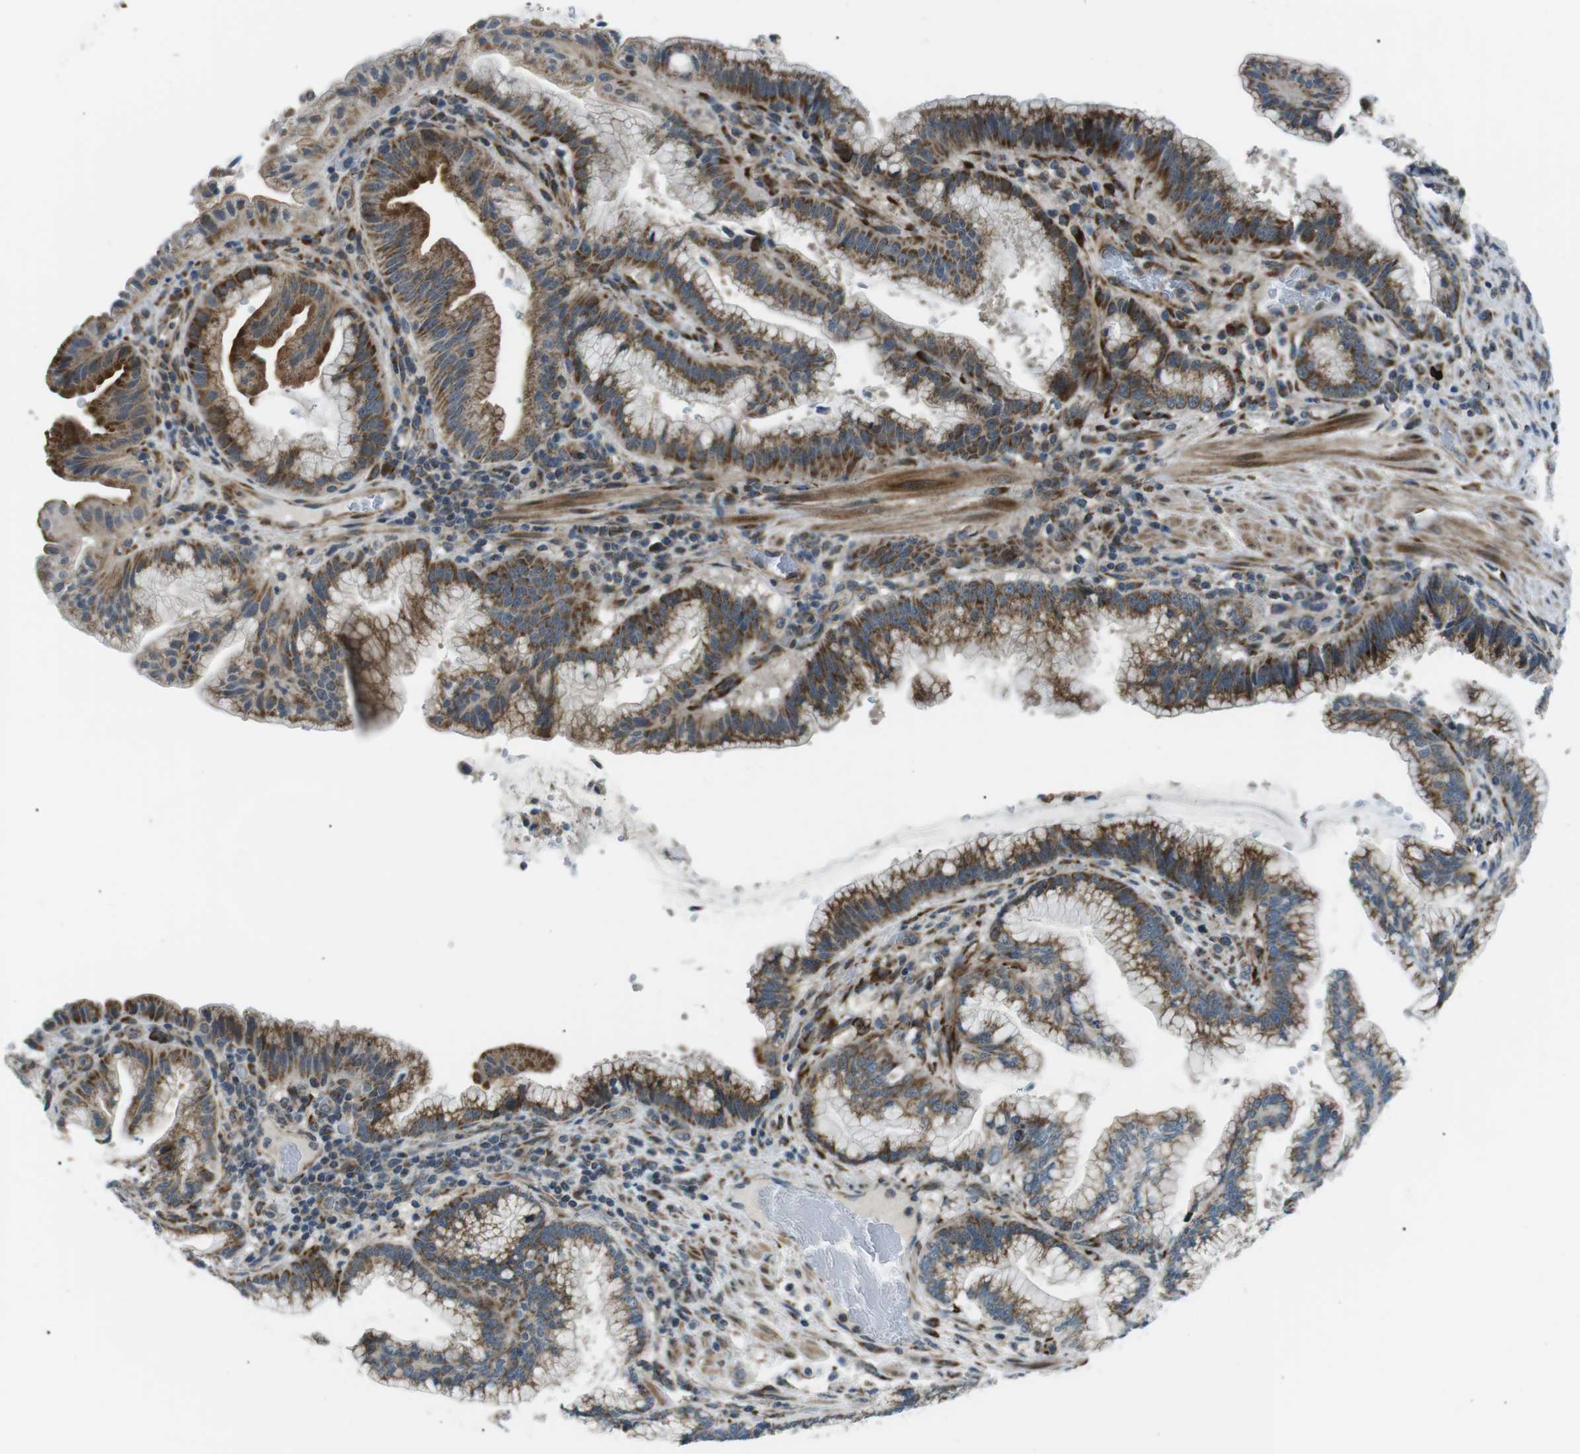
{"staining": {"intensity": "strong", "quantity": ">75%", "location": "cytoplasmic/membranous"}, "tissue": "pancreatic cancer", "cell_type": "Tumor cells", "image_type": "cancer", "snomed": [{"axis": "morphology", "description": "Adenocarcinoma, NOS"}, {"axis": "topography", "description": "Pancreas"}], "caption": "The histopathology image reveals immunohistochemical staining of adenocarcinoma (pancreatic). There is strong cytoplasmic/membranous positivity is appreciated in about >75% of tumor cells.", "gene": "ARID5B", "patient": {"sex": "female", "age": 64}}